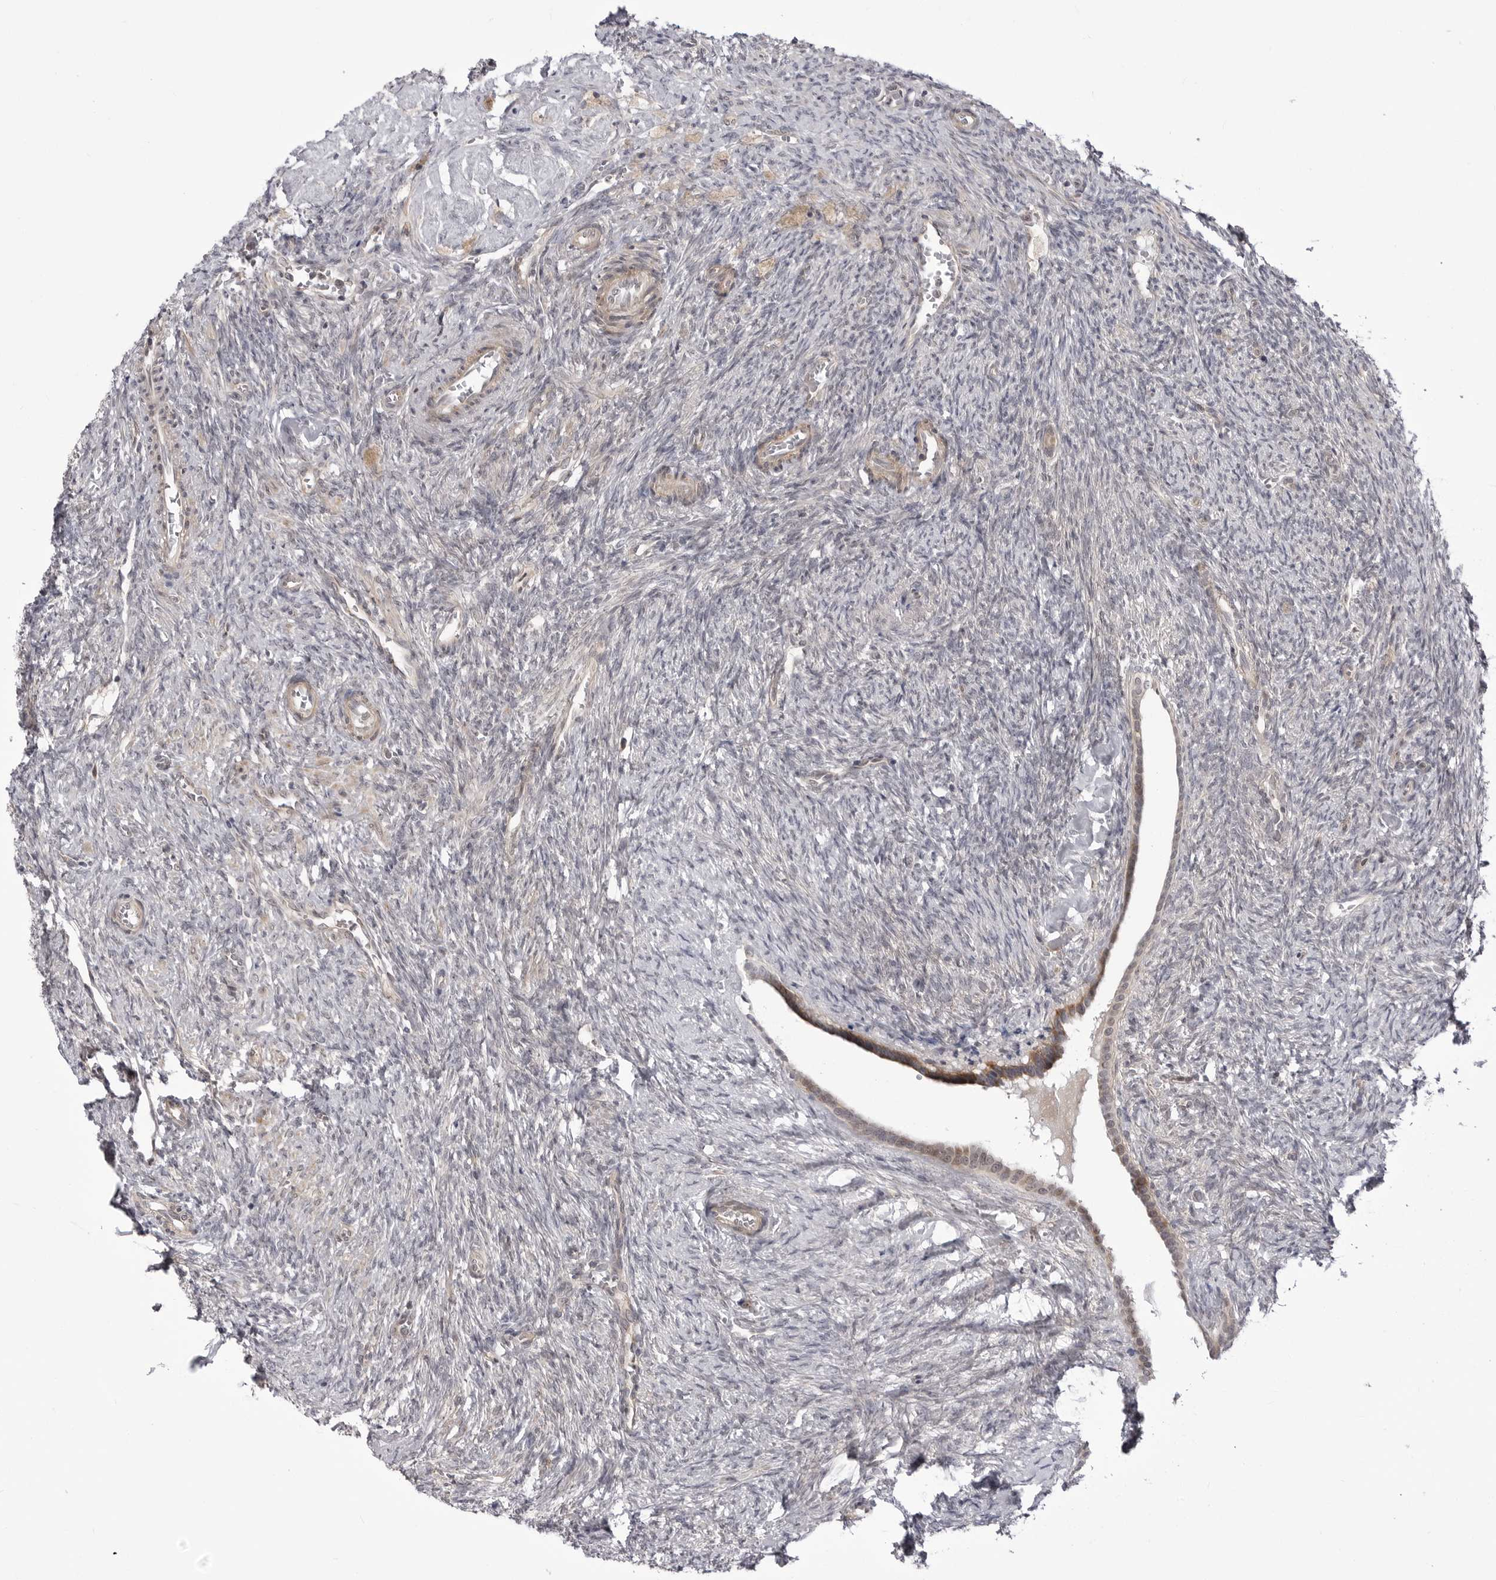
{"staining": {"intensity": "negative", "quantity": "none", "location": "none"}, "tissue": "ovary", "cell_type": "Ovarian stroma cells", "image_type": "normal", "snomed": [{"axis": "morphology", "description": "Normal tissue, NOS"}, {"axis": "topography", "description": "Ovary"}], "caption": "High magnification brightfield microscopy of unremarkable ovary stained with DAB (brown) and counterstained with hematoxylin (blue): ovarian stroma cells show no significant positivity. (Stains: DAB (3,3'-diaminobenzidine) immunohistochemistry with hematoxylin counter stain, Microscopy: brightfield microscopy at high magnification).", "gene": "CCDC18", "patient": {"sex": "female", "age": 41}}